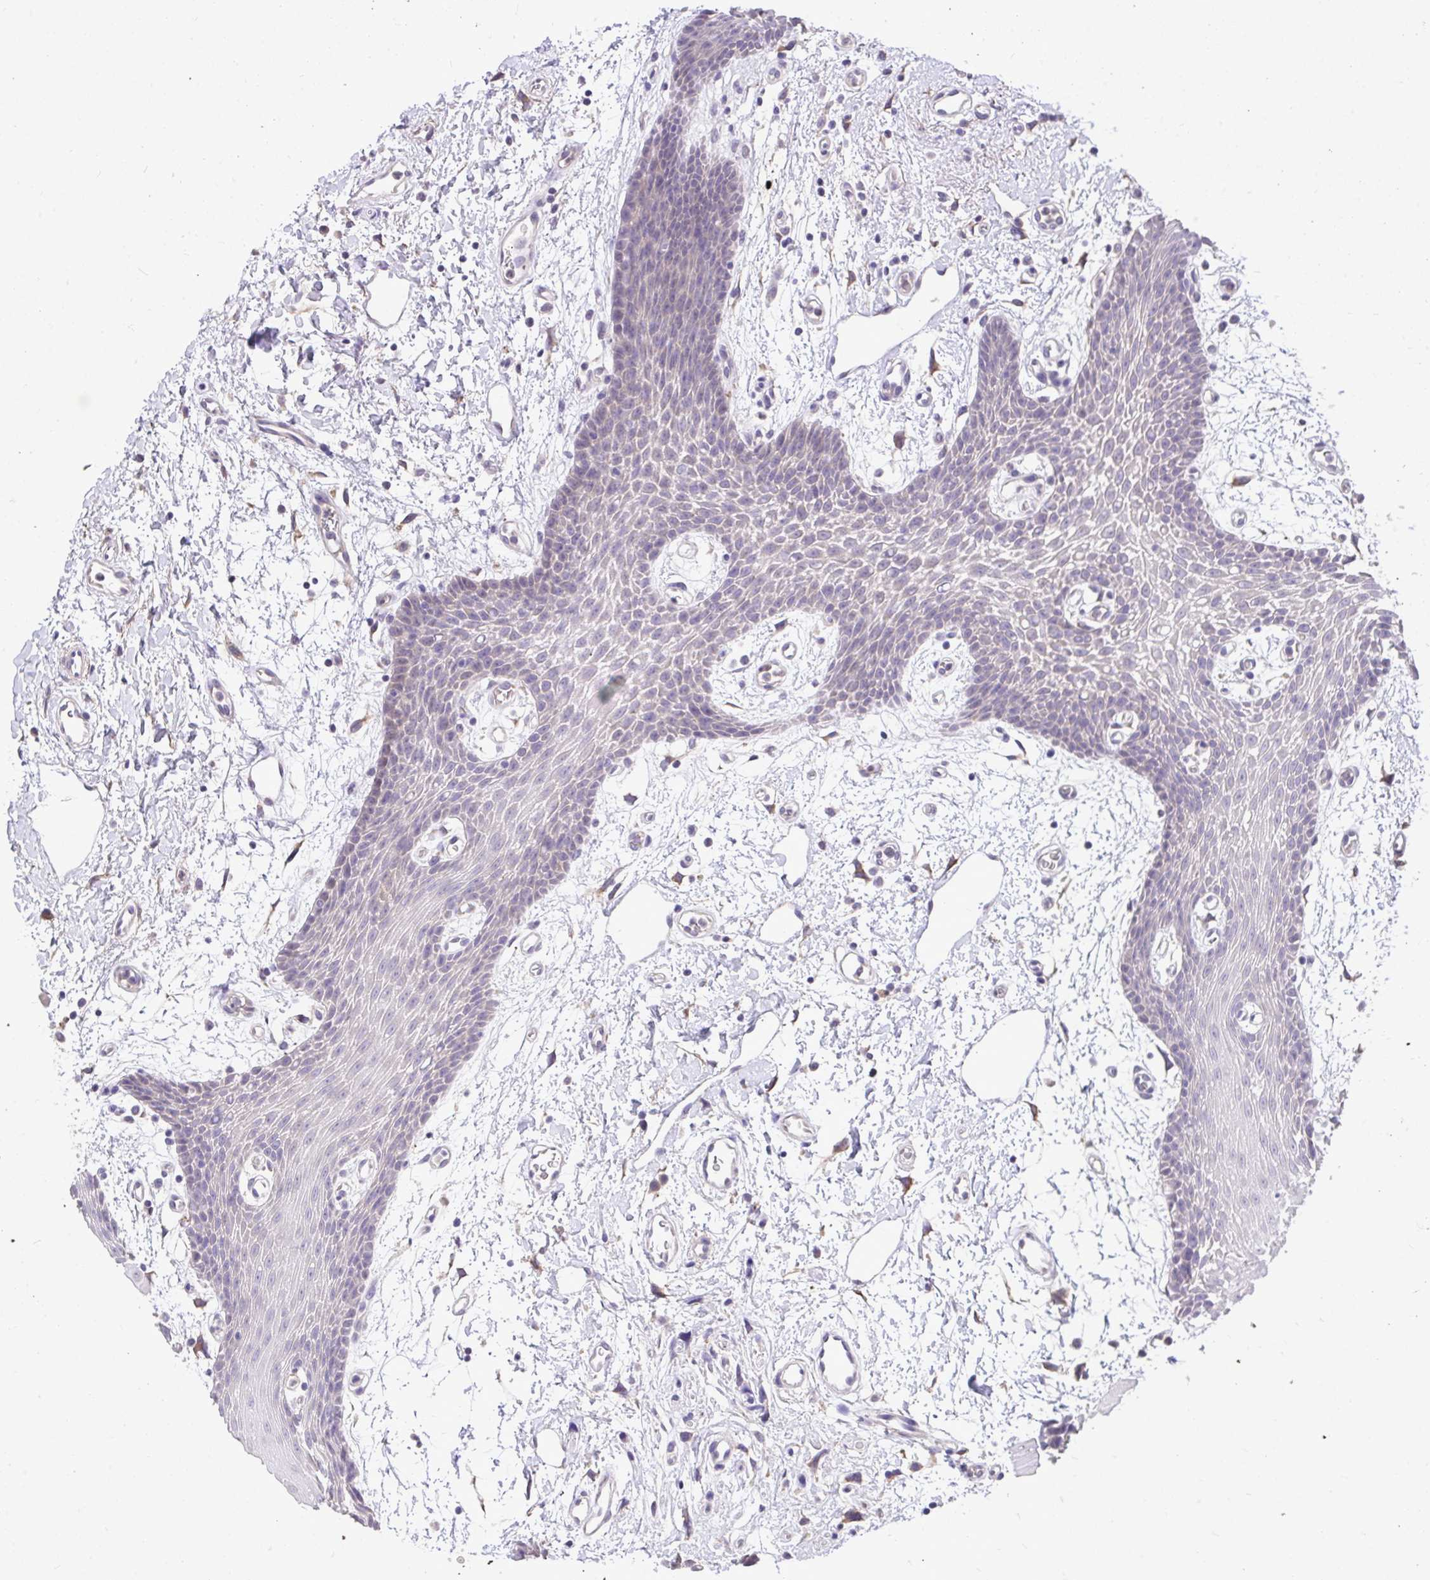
{"staining": {"intensity": "moderate", "quantity": "<25%", "location": "cytoplasmic/membranous,nuclear"}, "tissue": "oral mucosa", "cell_type": "Squamous epithelial cells", "image_type": "normal", "snomed": [{"axis": "morphology", "description": "Normal tissue, NOS"}, {"axis": "topography", "description": "Oral tissue"}], "caption": "Immunohistochemistry (IHC) (DAB (3,3'-diaminobenzidine)) staining of unremarkable oral mucosa exhibits moderate cytoplasmic/membranous,nuclear protein positivity in about <25% of squamous epithelial cells. (IHC, brightfield microscopy, high magnification).", "gene": "MPC2", "patient": {"sex": "female", "age": 59}}